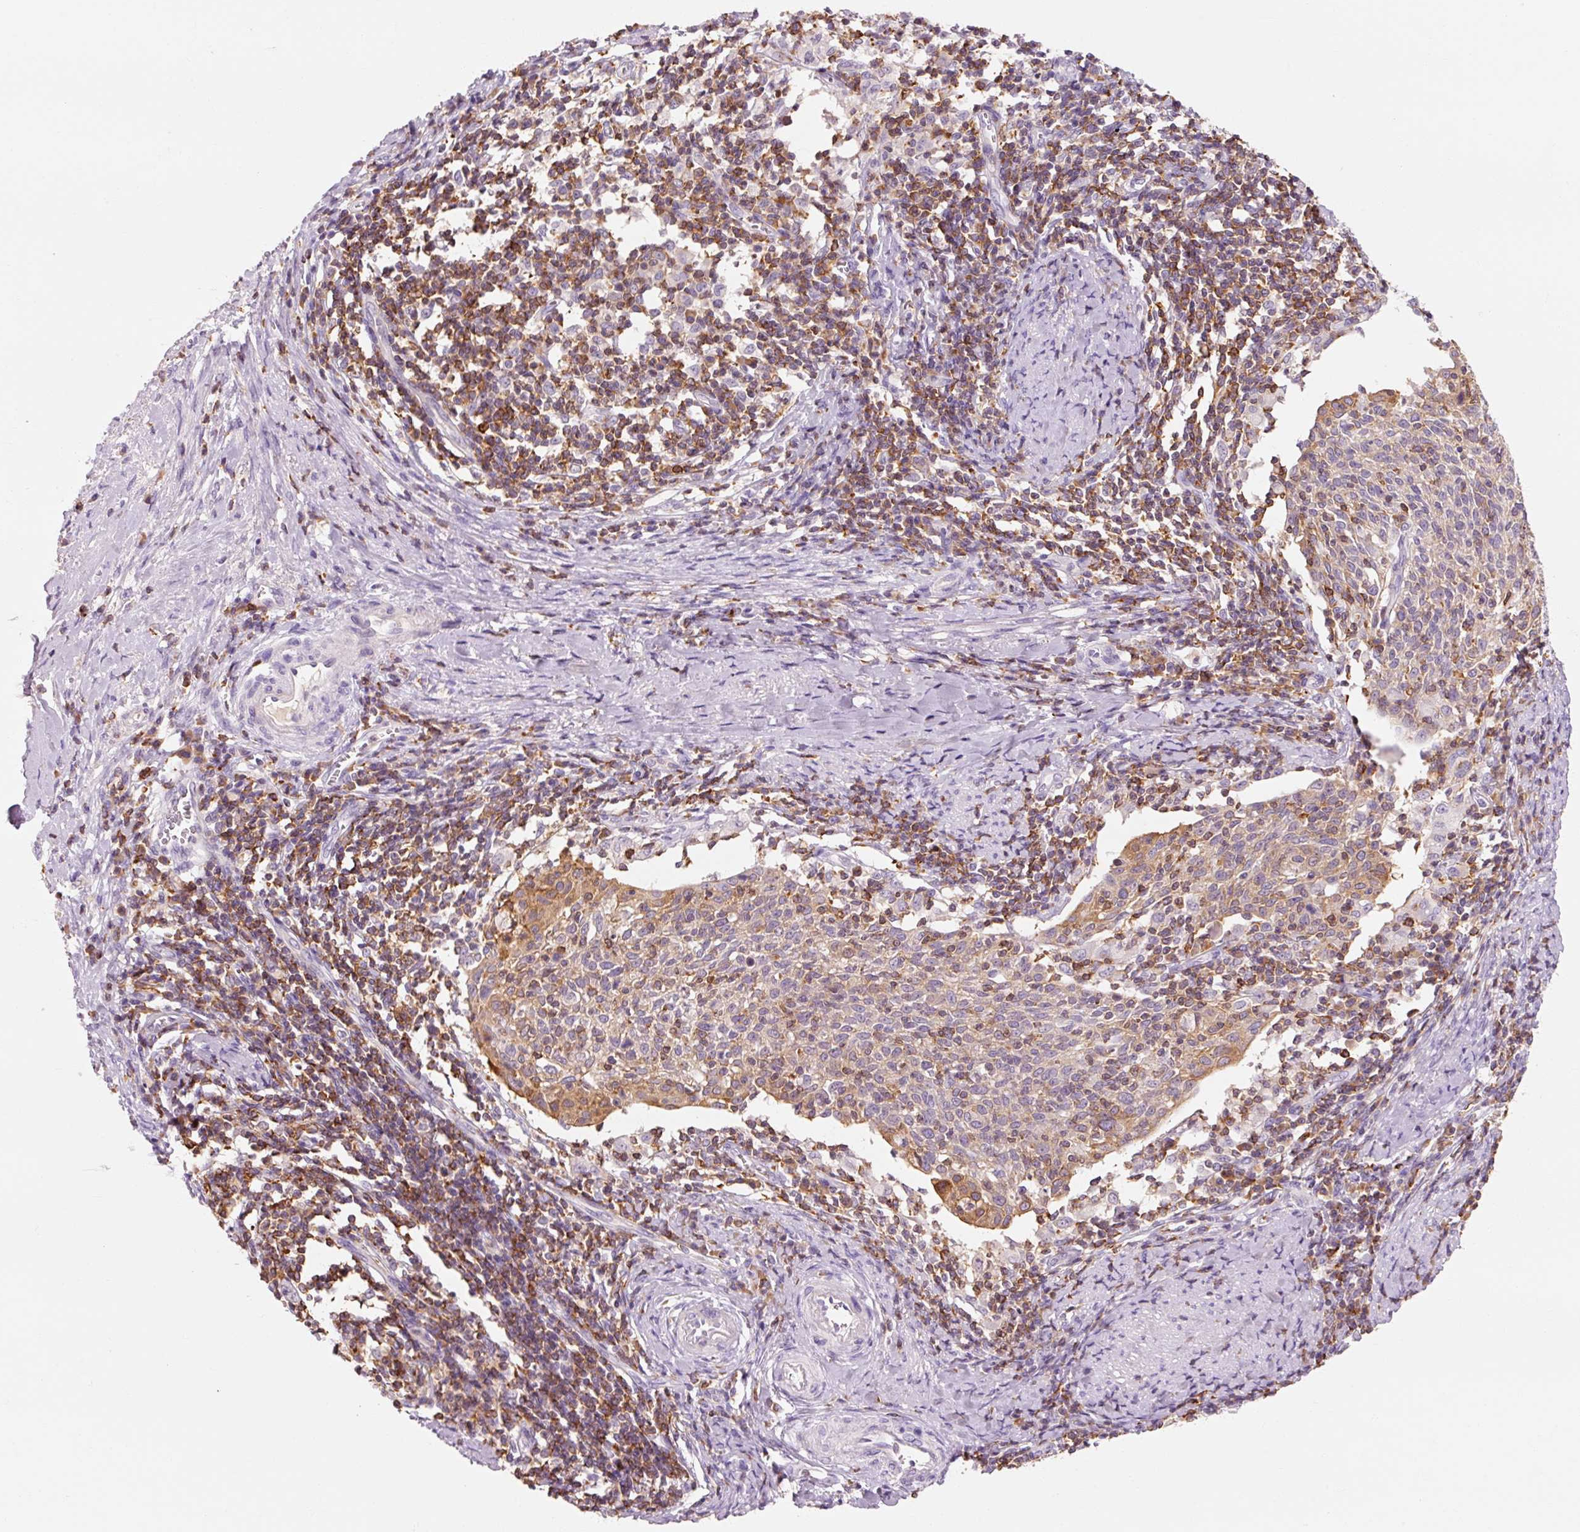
{"staining": {"intensity": "moderate", "quantity": "<25%", "location": "cytoplasmic/membranous"}, "tissue": "cervical cancer", "cell_type": "Tumor cells", "image_type": "cancer", "snomed": [{"axis": "morphology", "description": "Squamous cell carcinoma, NOS"}, {"axis": "topography", "description": "Cervix"}], "caption": "An image showing moderate cytoplasmic/membranous positivity in about <25% of tumor cells in cervical cancer, as visualized by brown immunohistochemical staining.", "gene": "OR8K1", "patient": {"sex": "female", "age": 52}}